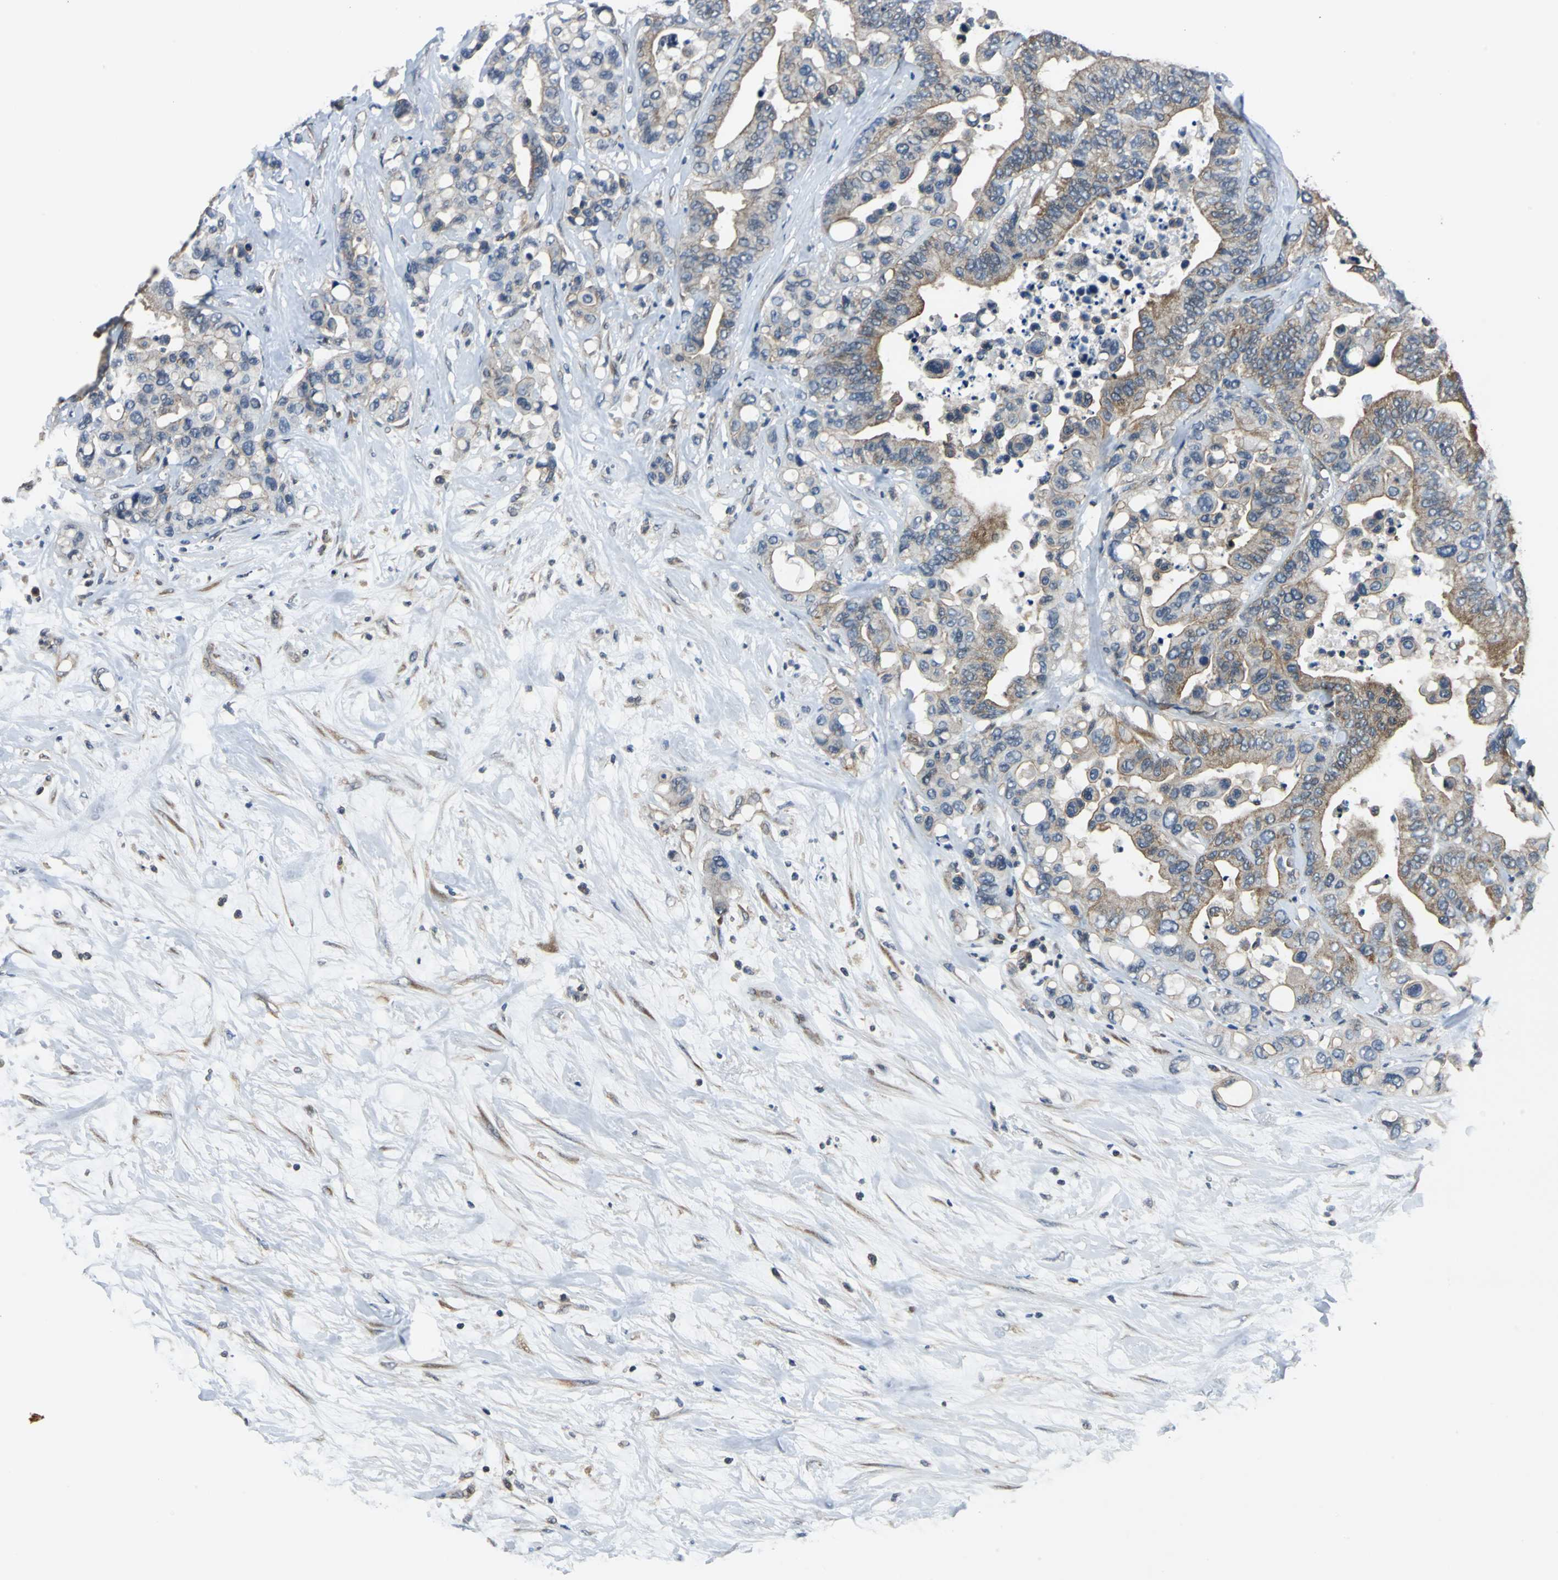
{"staining": {"intensity": "moderate", "quantity": ">75%", "location": "cytoplasmic/membranous"}, "tissue": "colorectal cancer", "cell_type": "Tumor cells", "image_type": "cancer", "snomed": [{"axis": "morphology", "description": "Normal tissue, NOS"}, {"axis": "morphology", "description": "Adenocarcinoma, NOS"}, {"axis": "topography", "description": "Colon"}], "caption": "This image shows IHC staining of human colorectal cancer, with medium moderate cytoplasmic/membranous positivity in approximately >75% of tumor cells.", "gene": "ARPC3", "patient": {"sex": "male", "age": 82}}